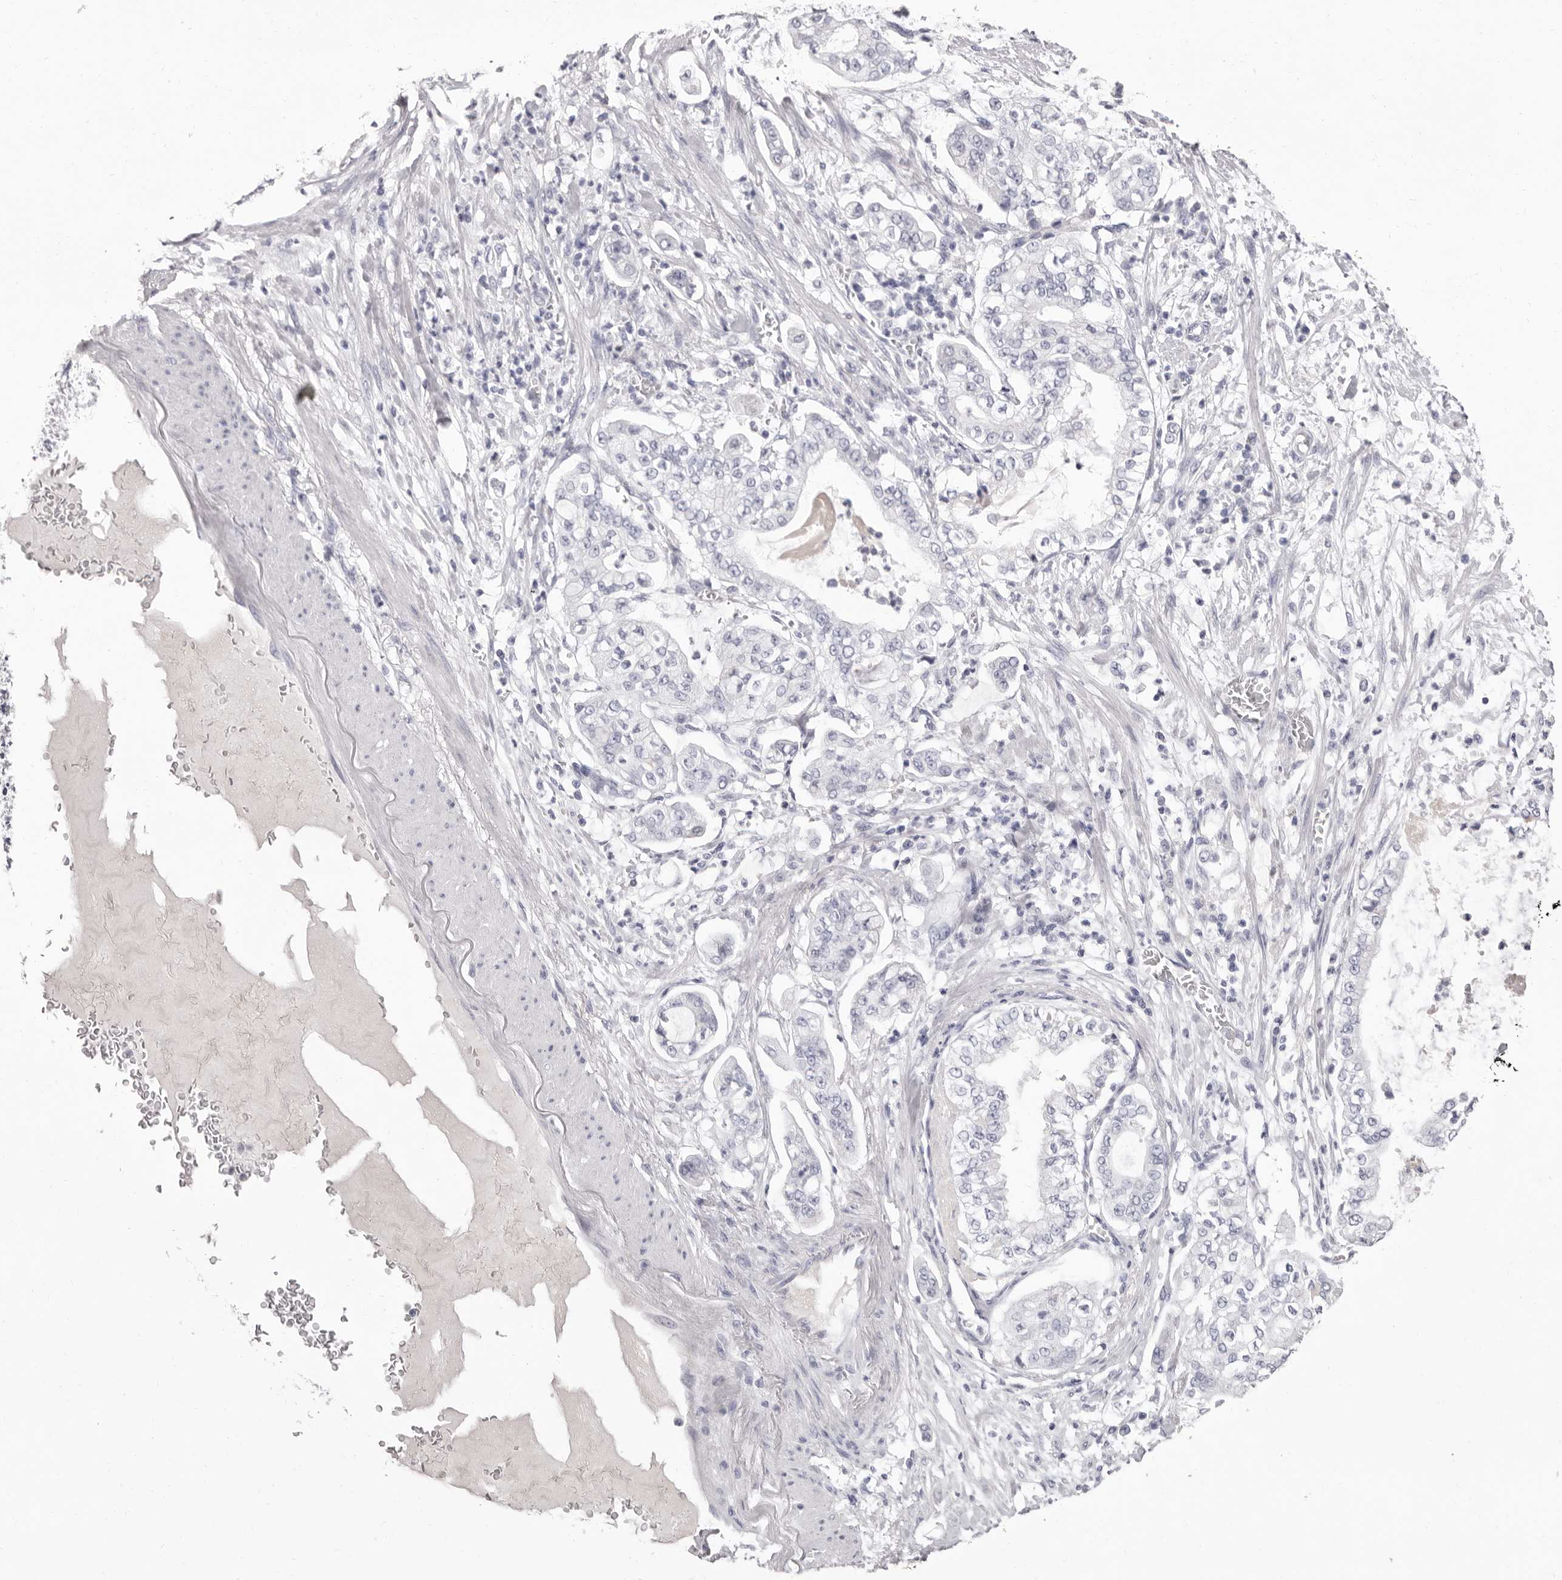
{"staining": {"intensity": "negative", "quantity": "none", "location": "none"}, "tissue": "stomach cancer", "cell_type": "Tumor cells", "image_type": "cancer", "snomed": [{"axis": "morphology", "description": "Adenocarcinoma, NOS"}, {"axis": "topography", "description": "Stomach"}], "caption": "Tumor cells are negative for protein expression in human stomach adenocarcinoma. Brightfield microscopy of immunohistochemistry stained with DAB (3,3'-diaminobenzidine) (brown) and hematoxylin (blue), captured at high magnification.", "gene": "LPO", "patient": {"sex": "male", "age": 76}}